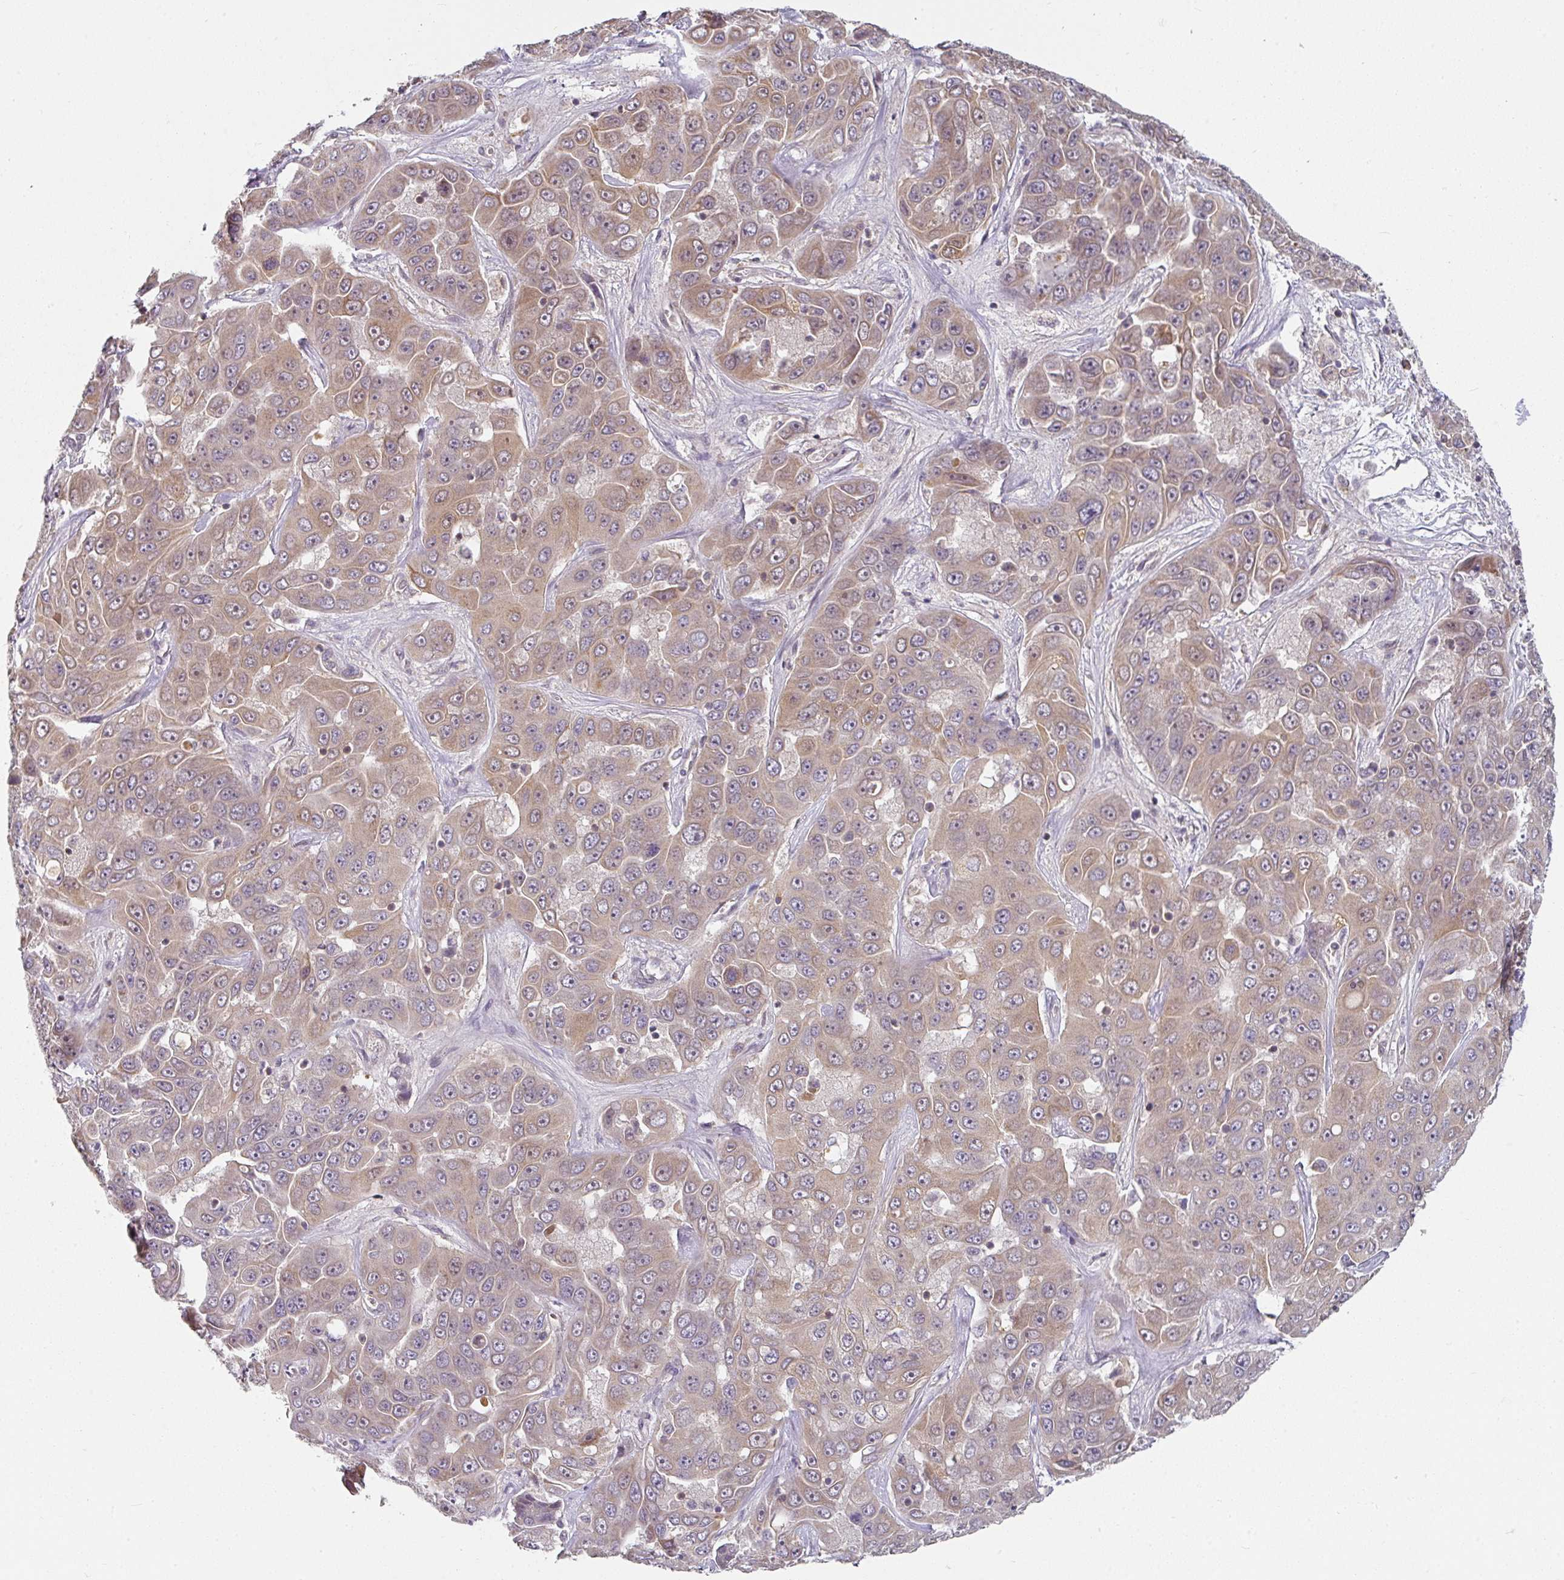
{"staining": {"intensity": "weak", "quantity": "25%-75%", "location": "cytoplasmic/membranous"}, "tissue": "liver cancer", "cell_type": "Tumor cells", "image_type": "cancer", "snomed": [{"axis": "morphology", "description": "Cholangiocarcinoma"}, {"axis": "topography", "description": "Liver"}], "caption": "Liver cholangiocarcinoma was stained to show a protein in brown. There is low levels of weak cytoplasmic/membranous staining in approximately 25%-75% of tumor cells. (IHC, brightfield microscopy, high magnification).", "gene": "MAP2K2", "patient": {"sex": "female", "age": 52}}